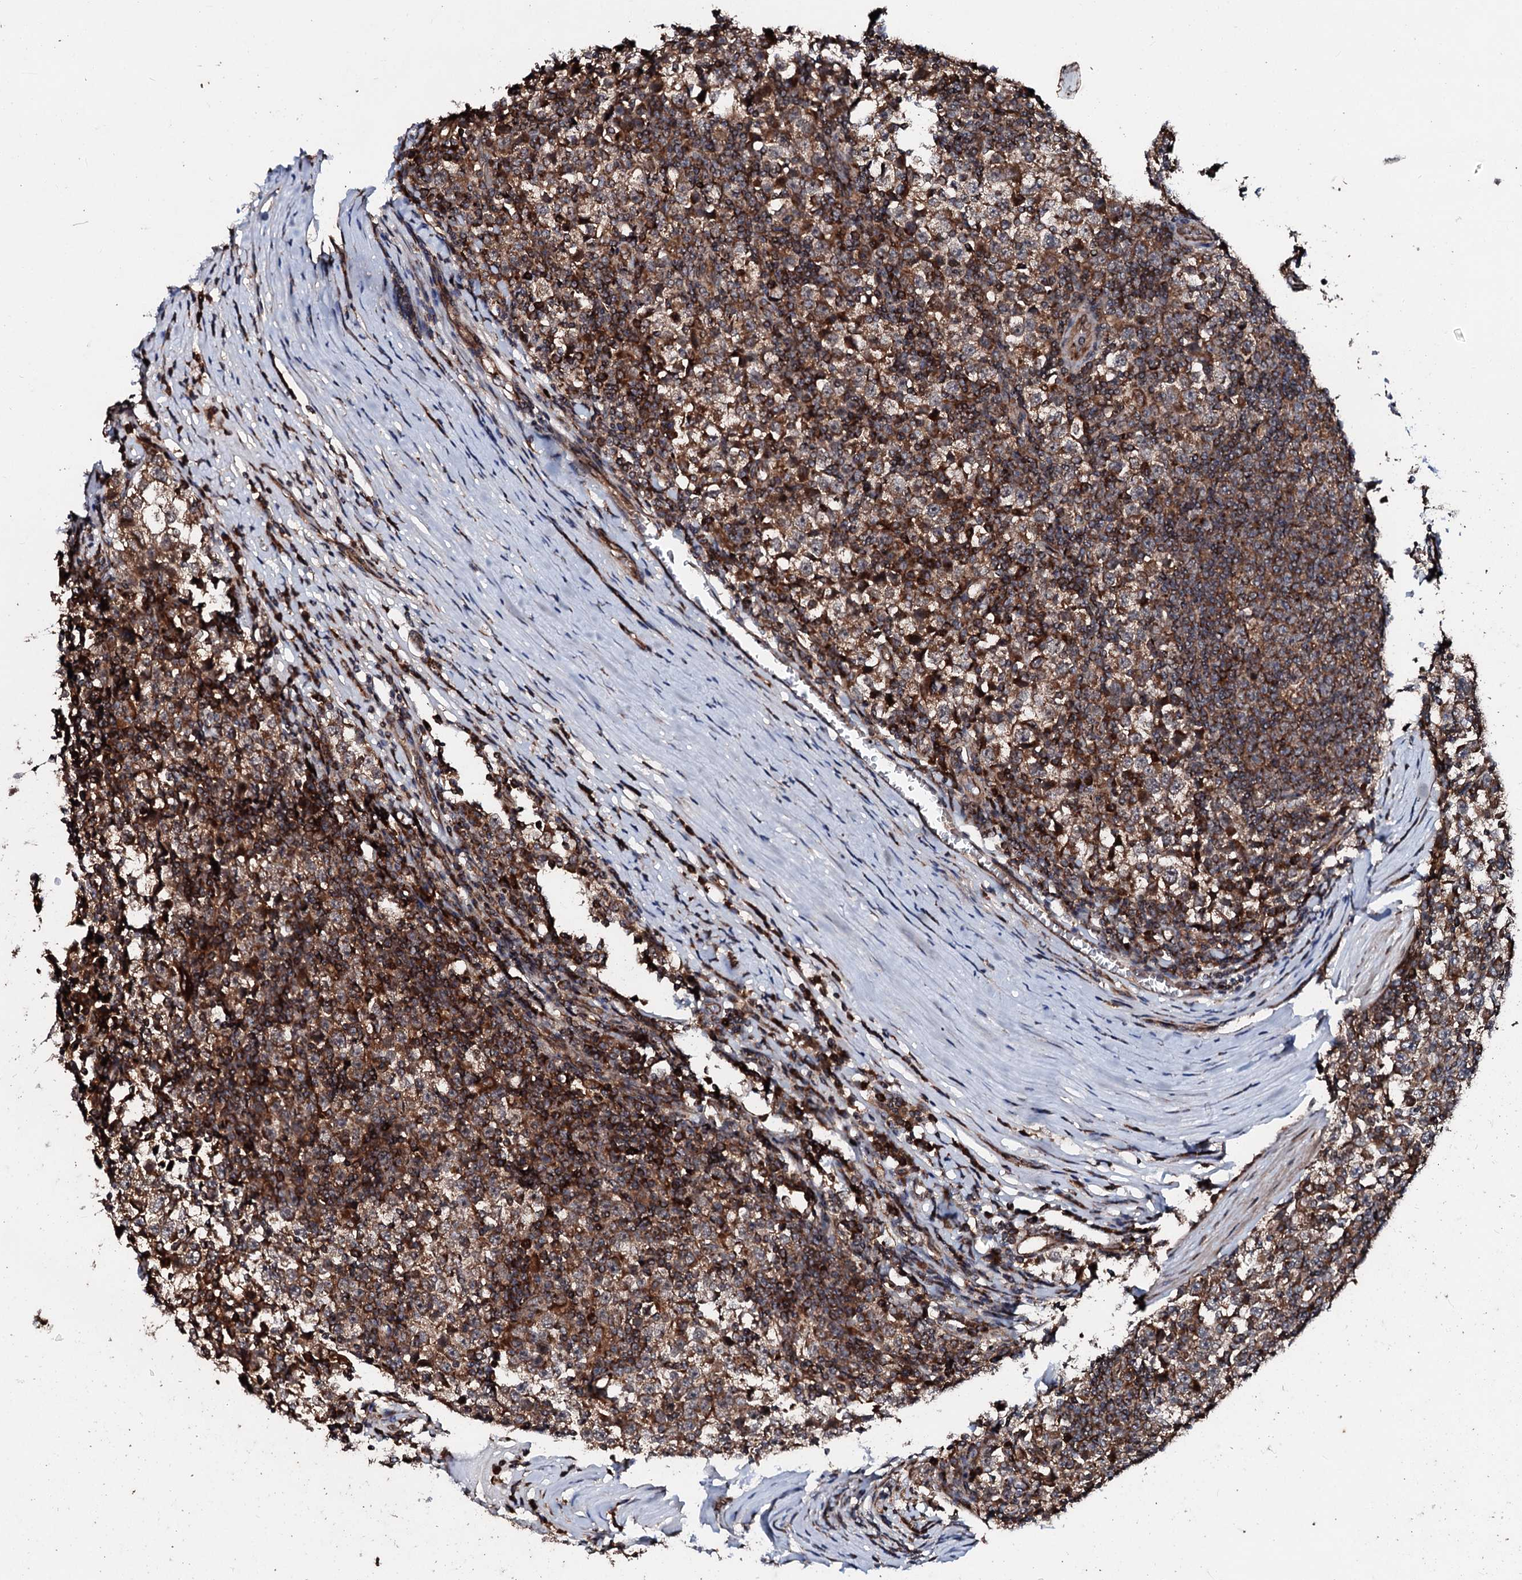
{"staining": {"intensity": "moderate", "quantity": "25%-75%", "location": "cytoplasmic/membranous"}, "tissue": "testis cancer", "cell_type": "Tumor cells", "image_type": "cancer", "snomed": [{"axis": "morphology", "description": "Seminoma, NOS"}, {"axis": "topography", "description": "Testis"}], "caption": "This micrograph demonstrates immunohistochemistry (IHC) staining of human testis cancer, with medium moderate cytoplasmic/membranous positivity in approximately 25%-75% of tumor cells.", "gene": "SDHAF2", "patient": {"sex": "male", "age": 65}}